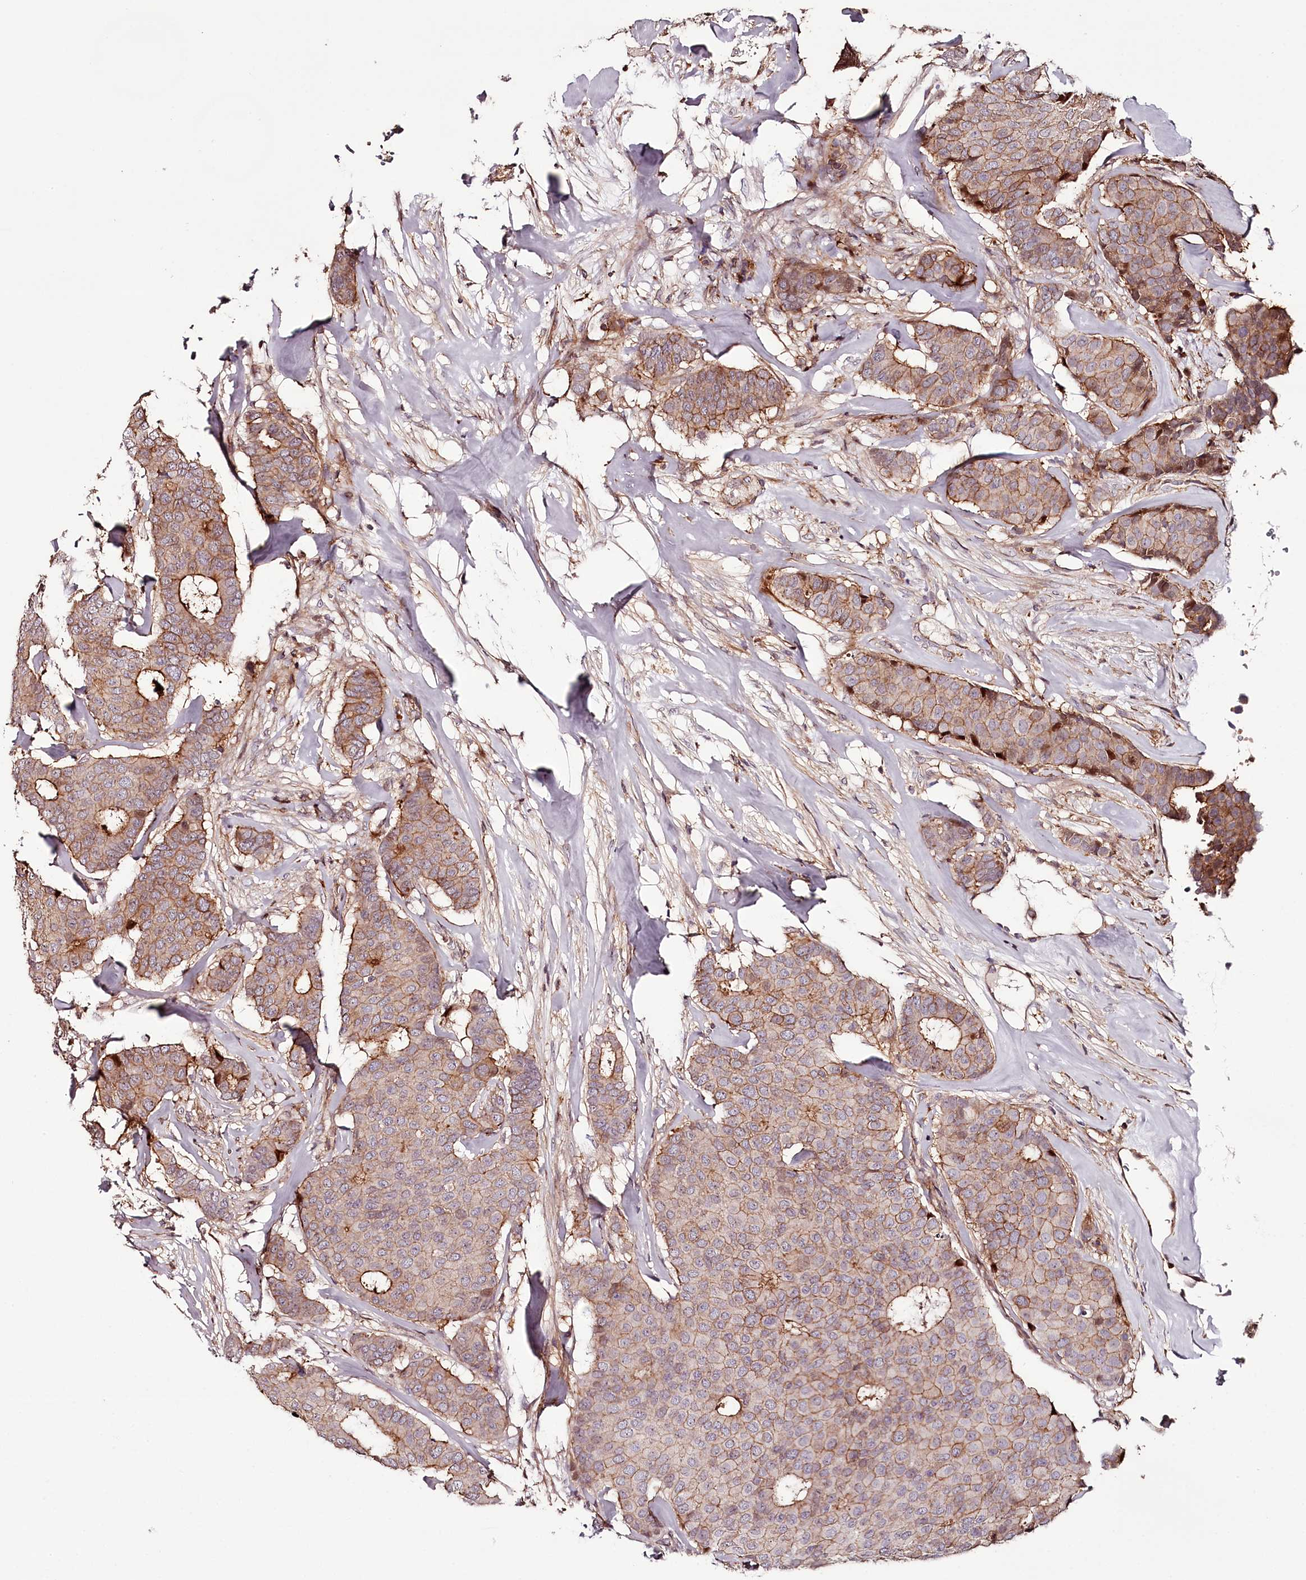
{"staining": {"intensity": "moderate", "quantity": "25%-75%", "location": "cytoplasmic/membranous"}, "tissue": "breast cancer", "cell_type": "Tumor cells", "image_type": "cancer", "snomed": [{"axis": "morphology", "description": "Duct carcinoma"}, {"axis": "topography", "description": "Breast"}], "caption": "Breast intraductal carcinoma stained for a protein (brown) exhibits moderate cytoplasmic/membranous positive positivity in approximately 25%-75% of tumor cells.", "gene": "KIF14", "patient": {"sex": "female", "age": 75}}